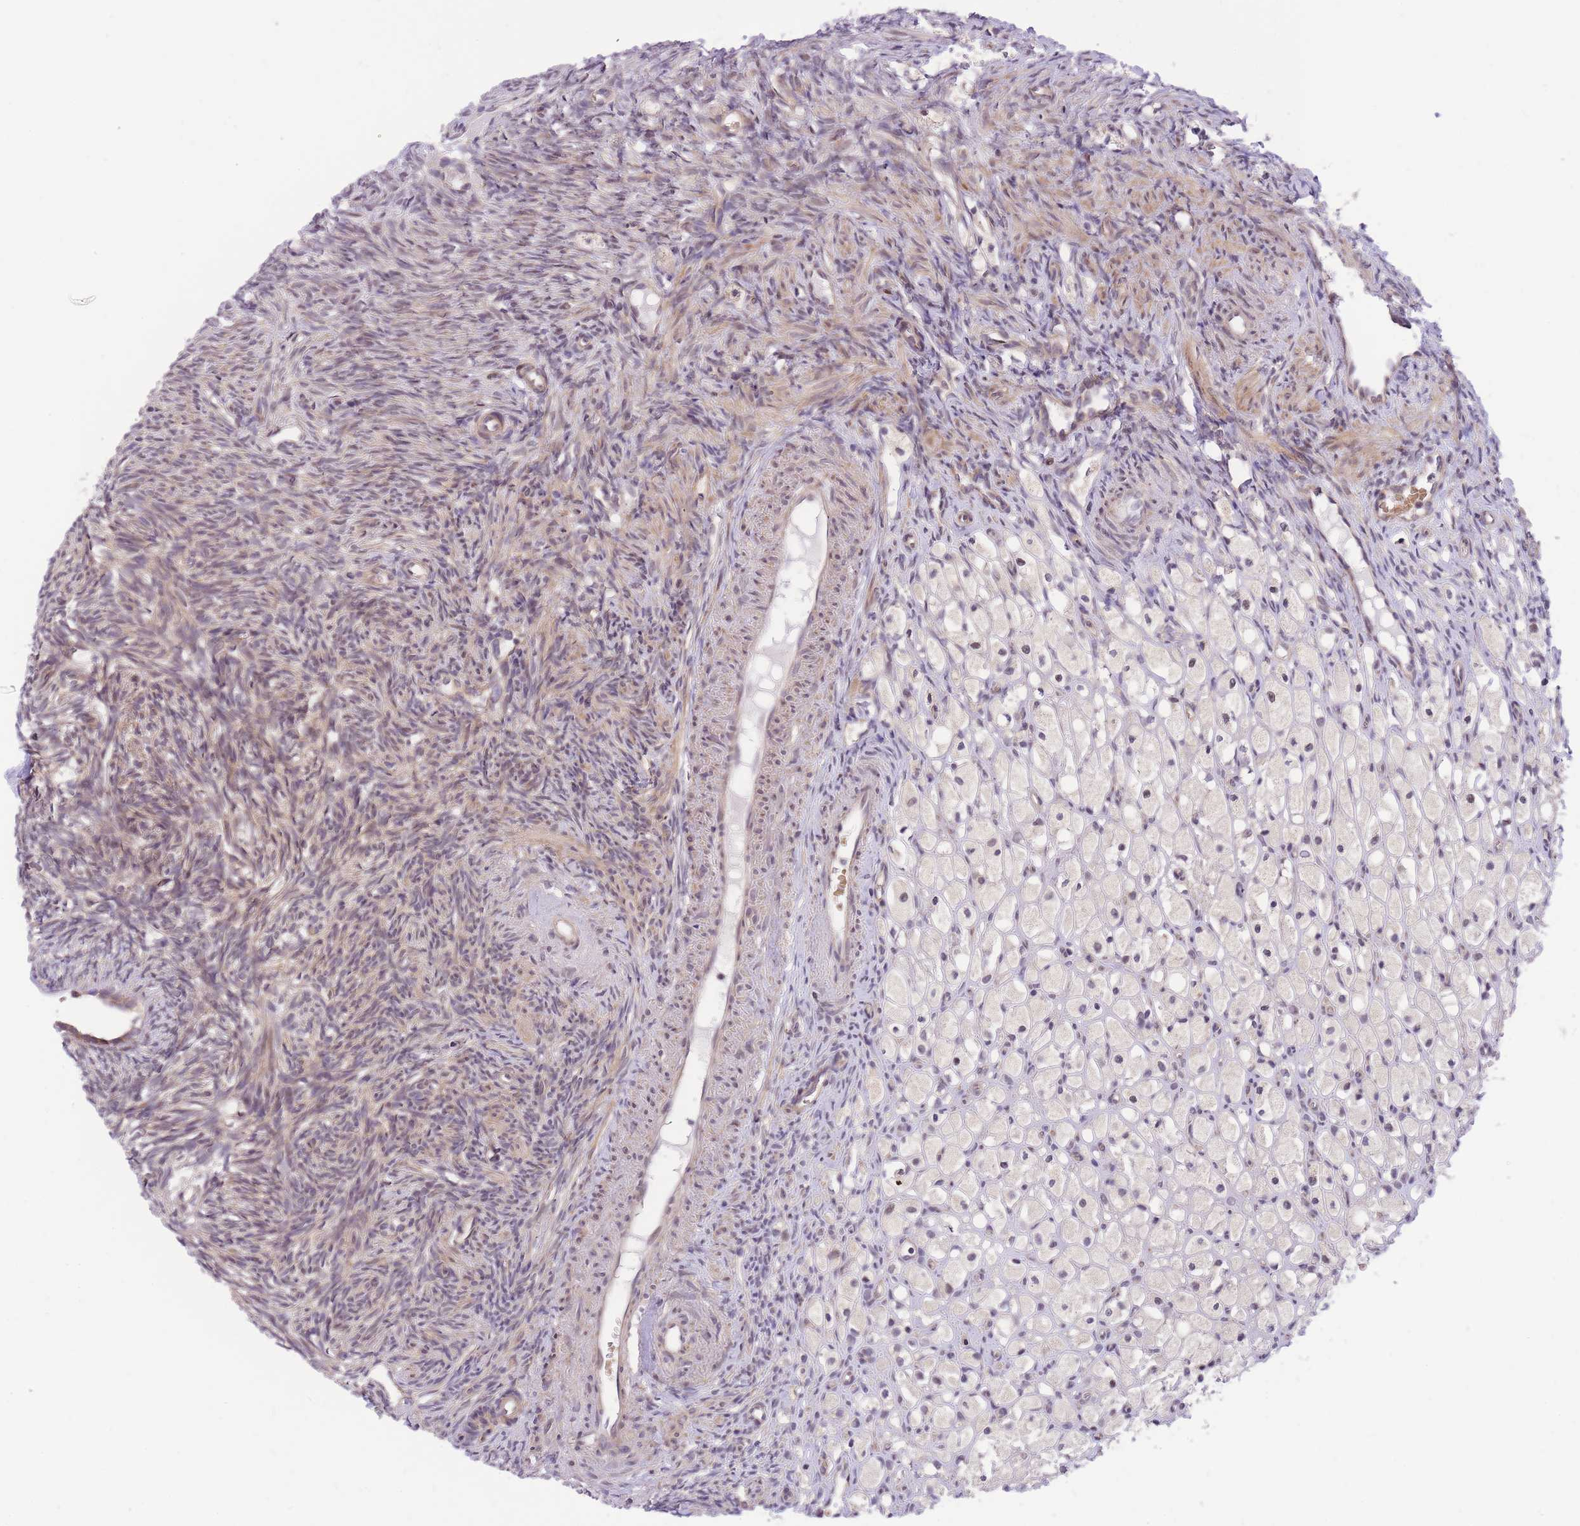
{"staining": {"intensity": "weak", "quantity": "25%-75%", "location": "cytoplasmic/membranous,nuclear"}, "tissue": "ovary", "cell_type": "Ovarian stroma cells", "image_type": "normal", "snomed": [{"axis": "morphology", "description": "Normal tissue, NOS"}, {"axis": "topography", "description": "Ovary"}], "caption": "Ovary stained with immunohistochemistry (IHC) reveals weak cytoplasmic/membranous,nuclear staining in approximately 25%-75% of ovarian stroma cells. (Stains: DAB (3,3'-diaminobenzidine) in brown, nuclei in blue, Microscopy: brightfield microscopy at high magnification).", "gene": "MINDY2", "patient": {"sex": "female", "age": 51}}